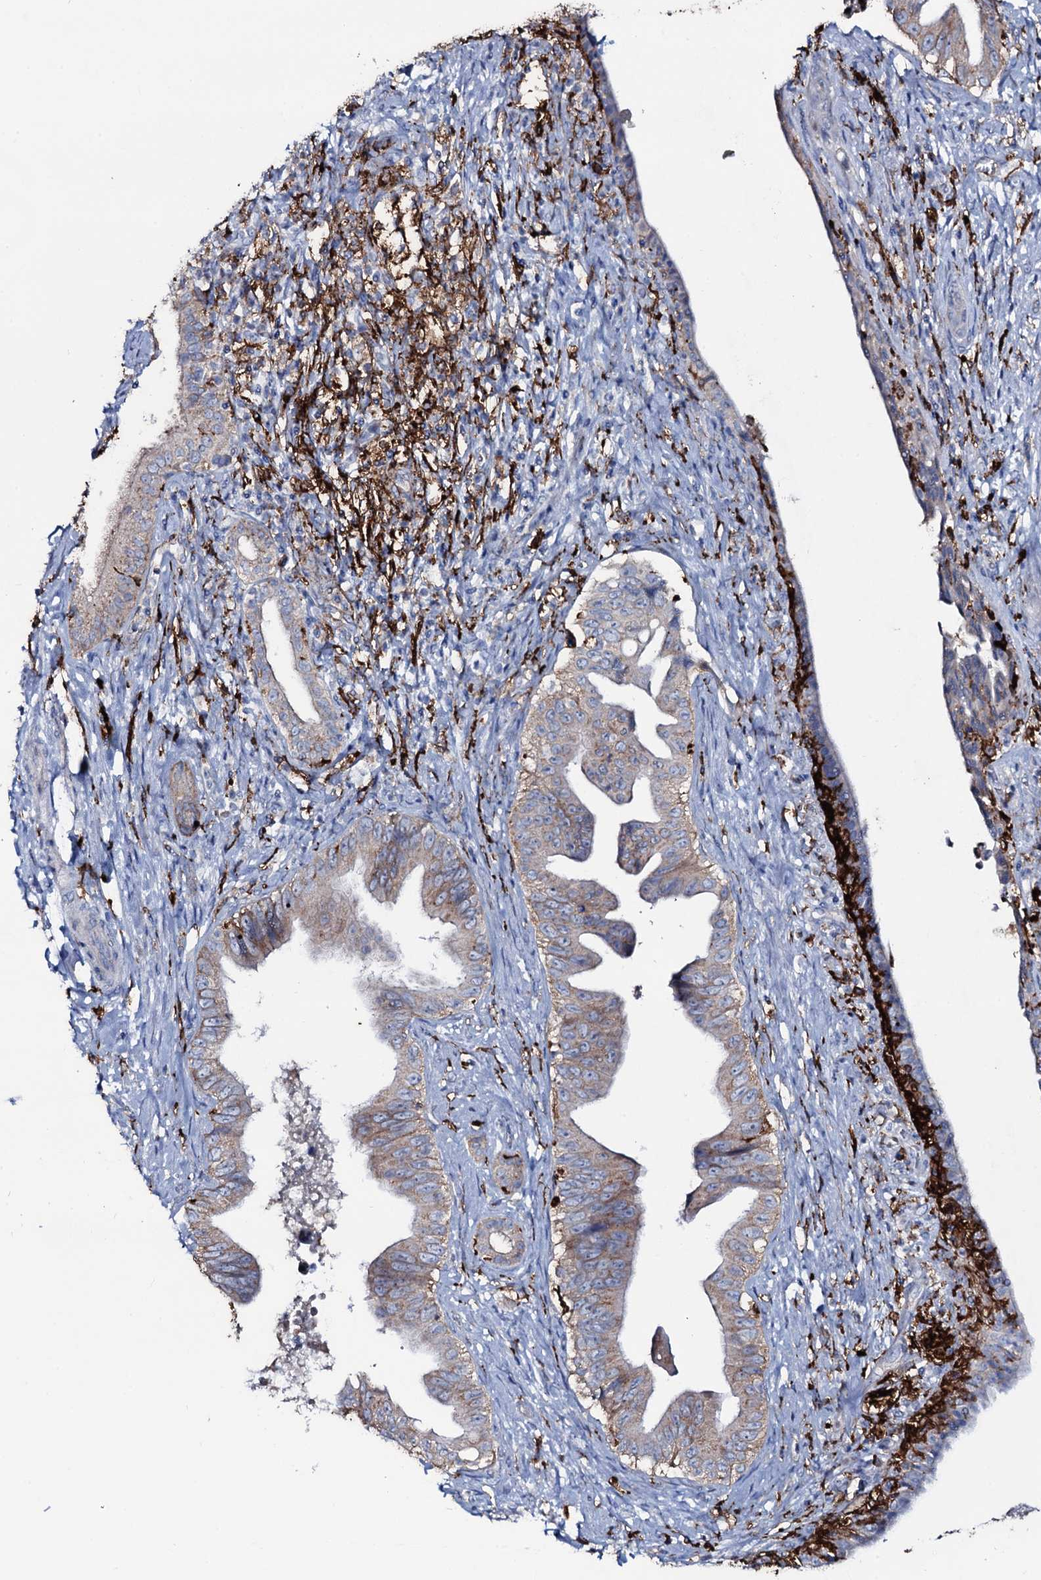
{"staining": {"intensity": "weak", "quantity": ">75%", "location": "cytoplasmic/membranous"}, "tissue": "pancreatic cancer", "cell_type": "Tumor cells", "image_type": "cancer", "snomed": [{"axis": "morphology", "description": "Adenocarcinoma, NOS"}, {"axis": "topography", "description": "Pancreas"}], "caption": "A micrograph showing weak cytoplasmic/membranous expression in approximately >75% of tumor cells in pancreatic adenocarcinoma, as visualized by brown immunohistochemical staining.", "gene": "OSBPL2", "patient": {"sex": "female", "age": 55}}